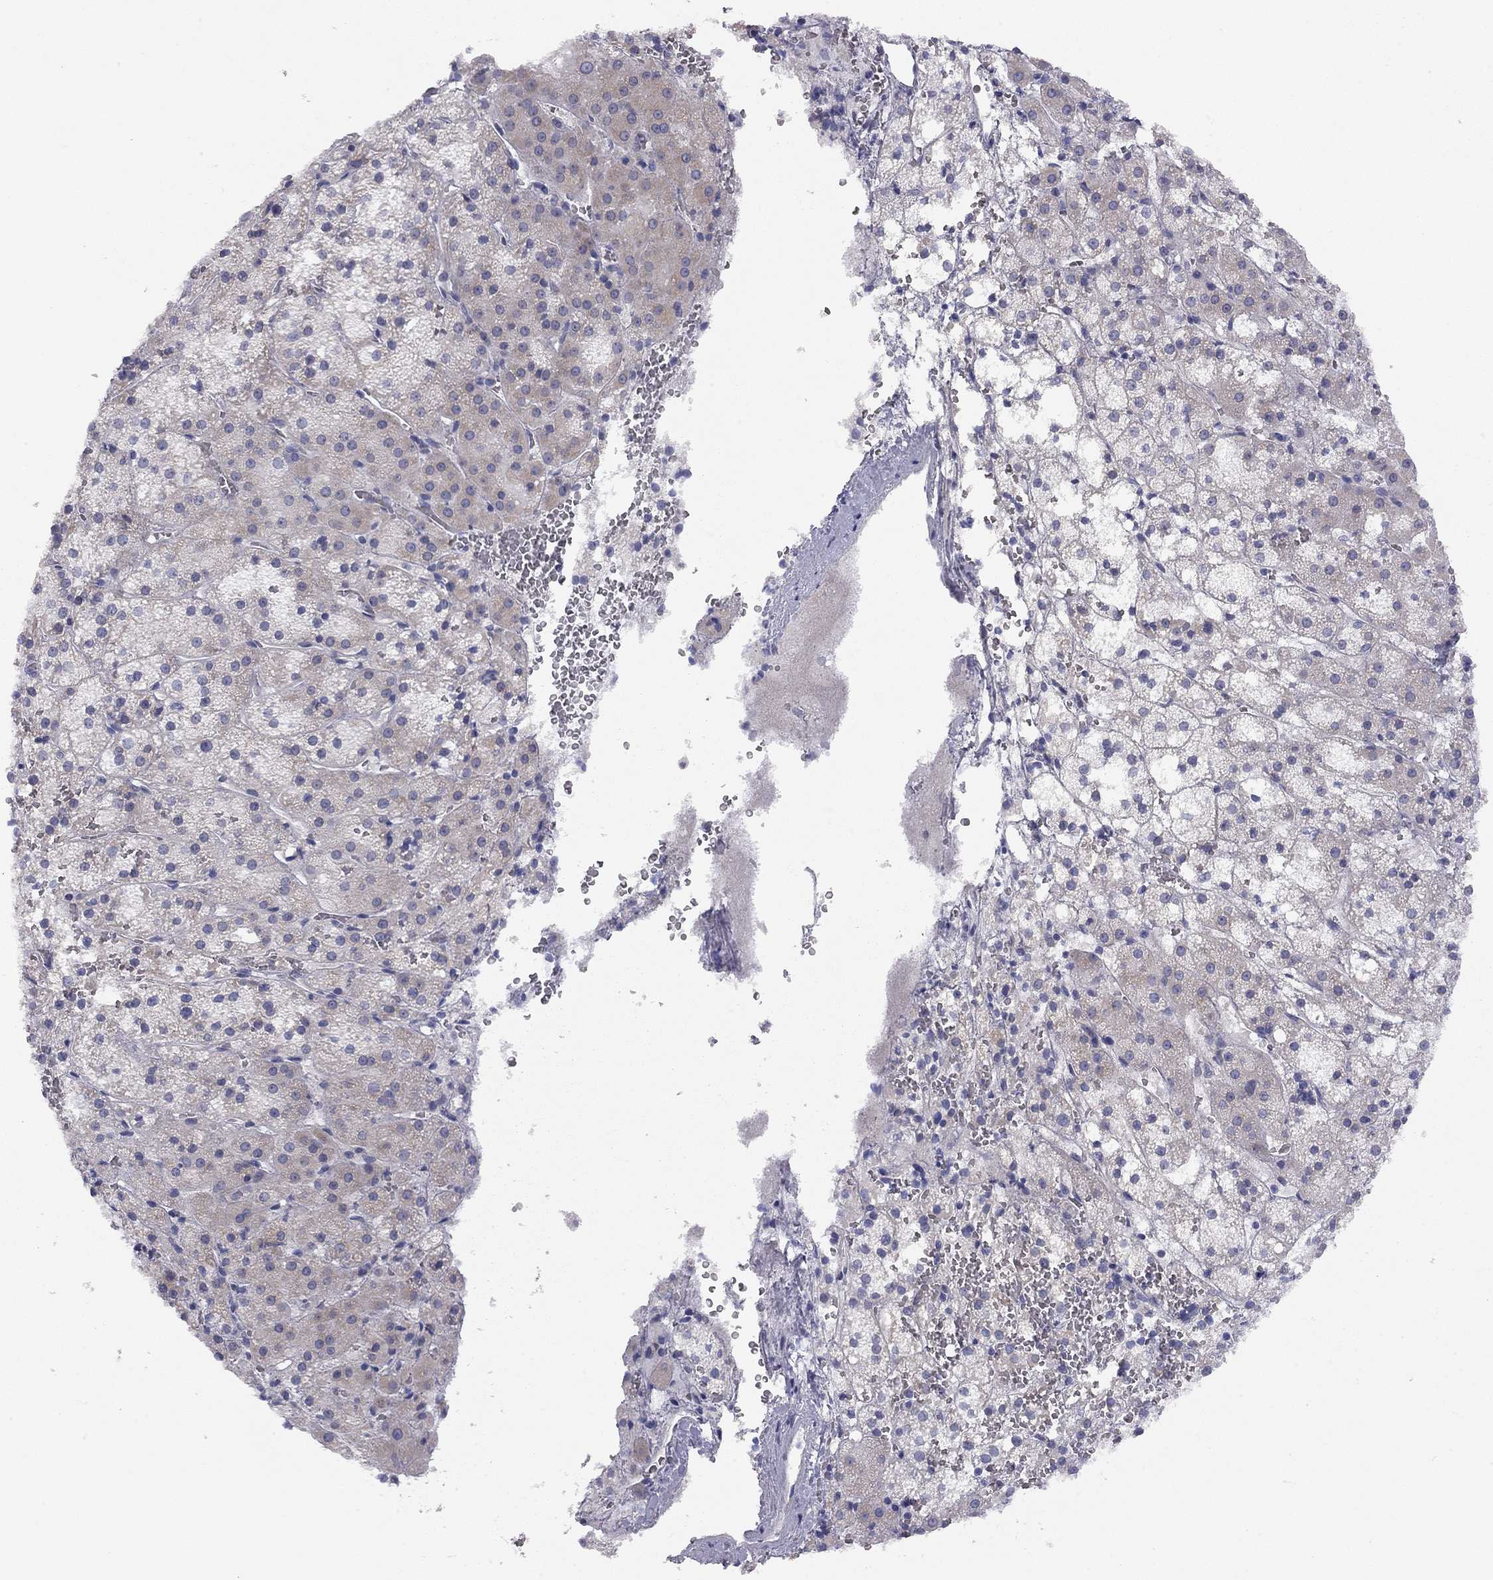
{"staining": {"intensity": "weak", "quantity": "<25%", "location": "cytoplasmic/membranous"}, "tissue": "adrenal gland", "cell_type": "Glandular cells", "image_type": "normal", "snomed": [{"axis": "morphology", "description": "Normal tissue, NOS"}, {"axis": "topography", "description": "Adrenal gland"}], "caption": "Protein analysis of normal adrenal gland exhibits no significant positivity in glandular cells.", "gene": "GPRC5B", "patient": {"sex": "male", "age": 53}}